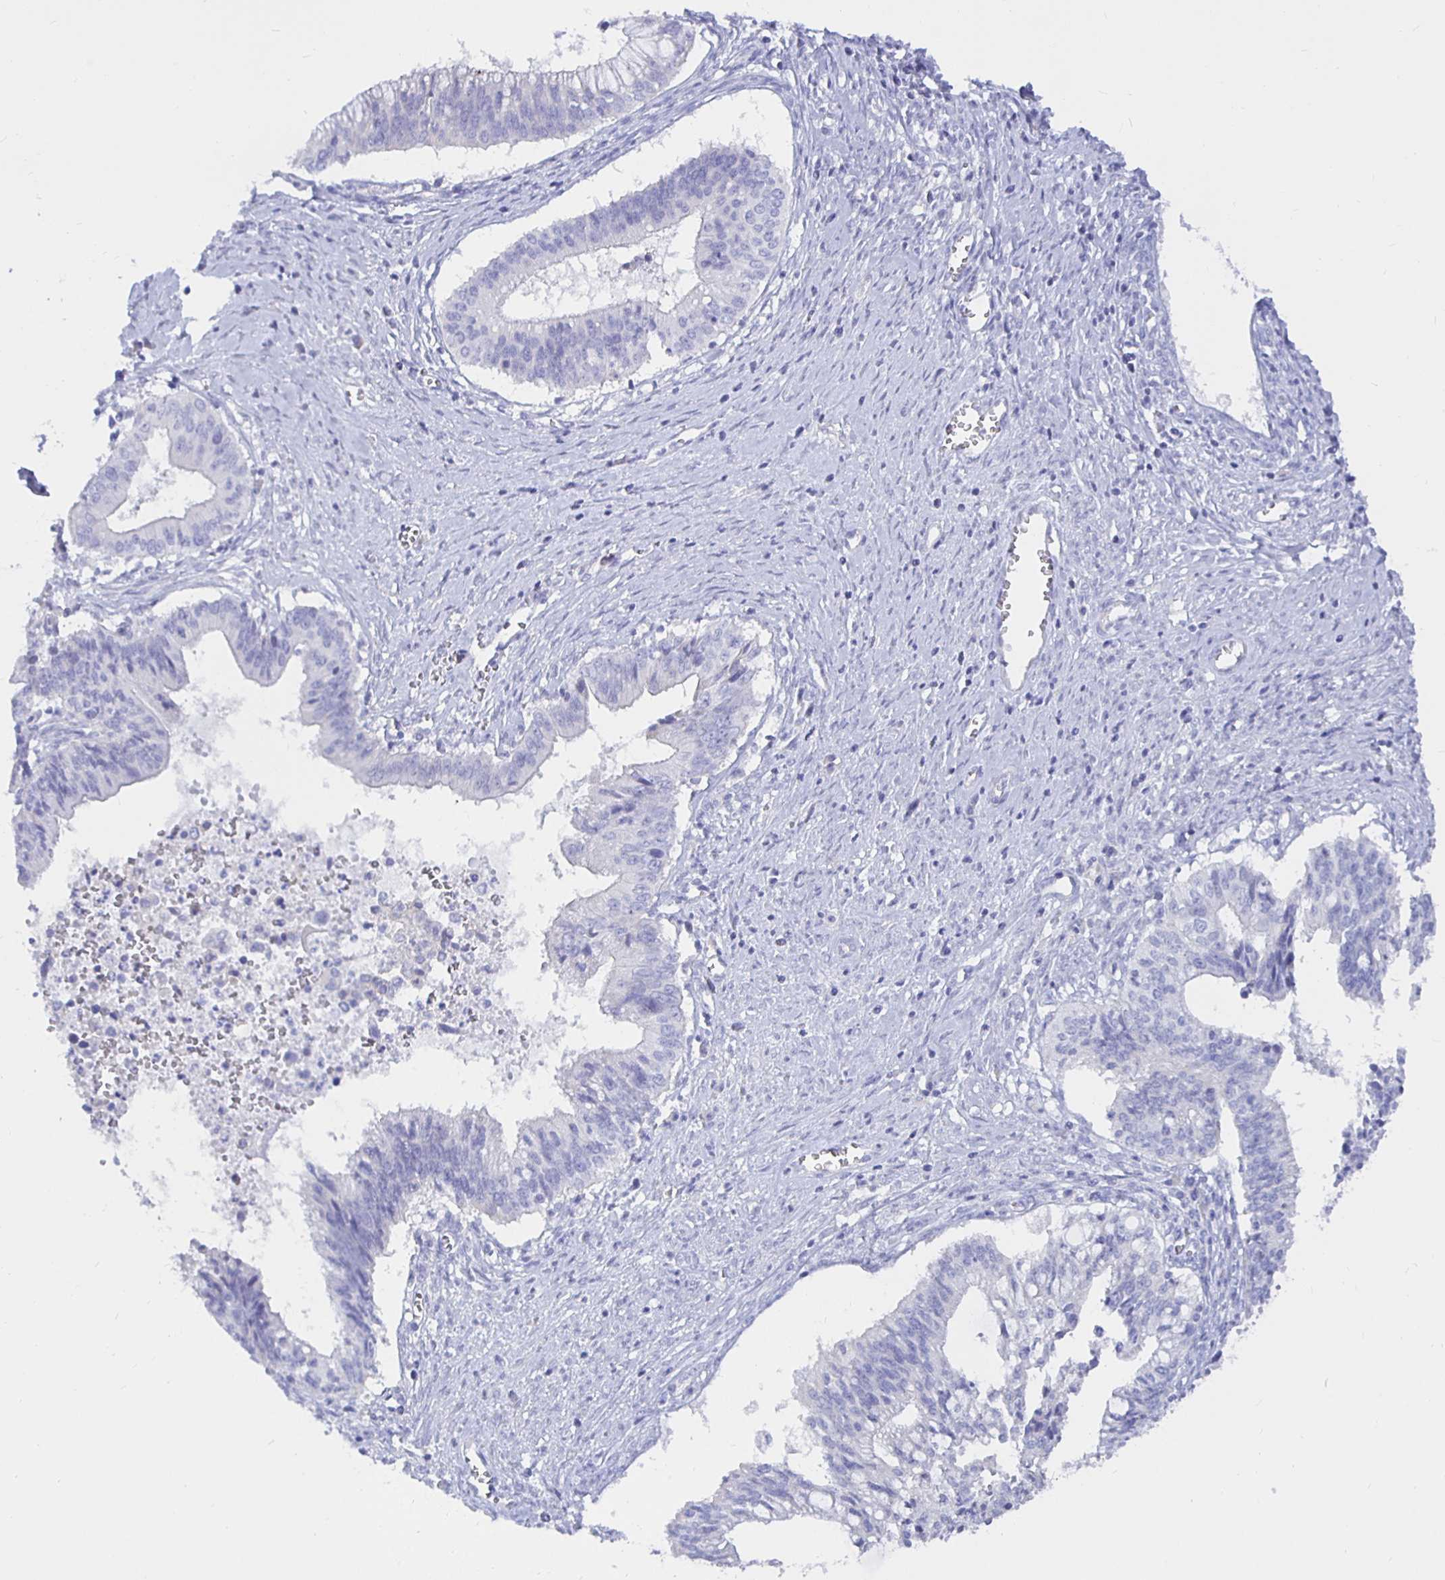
{"staining": {"intensity": "negative", "quantity": "none", "location": "none"}, "tissue": "cervical cancer", "cell_type": "Tumor cells", "image_type": "cancer", "snomed": [{"axis": "morphology", "description": "Adenocarcinoma, NOS"}, {"axis": "topography", "description": "Cervix"}], "caption": "DAB immunohistochemical staining of human cervical adenocarcinoma shows no significant staining in tumor cells.", "gene": "UMOD", "patient": {"sex": "female", "age": 44}}